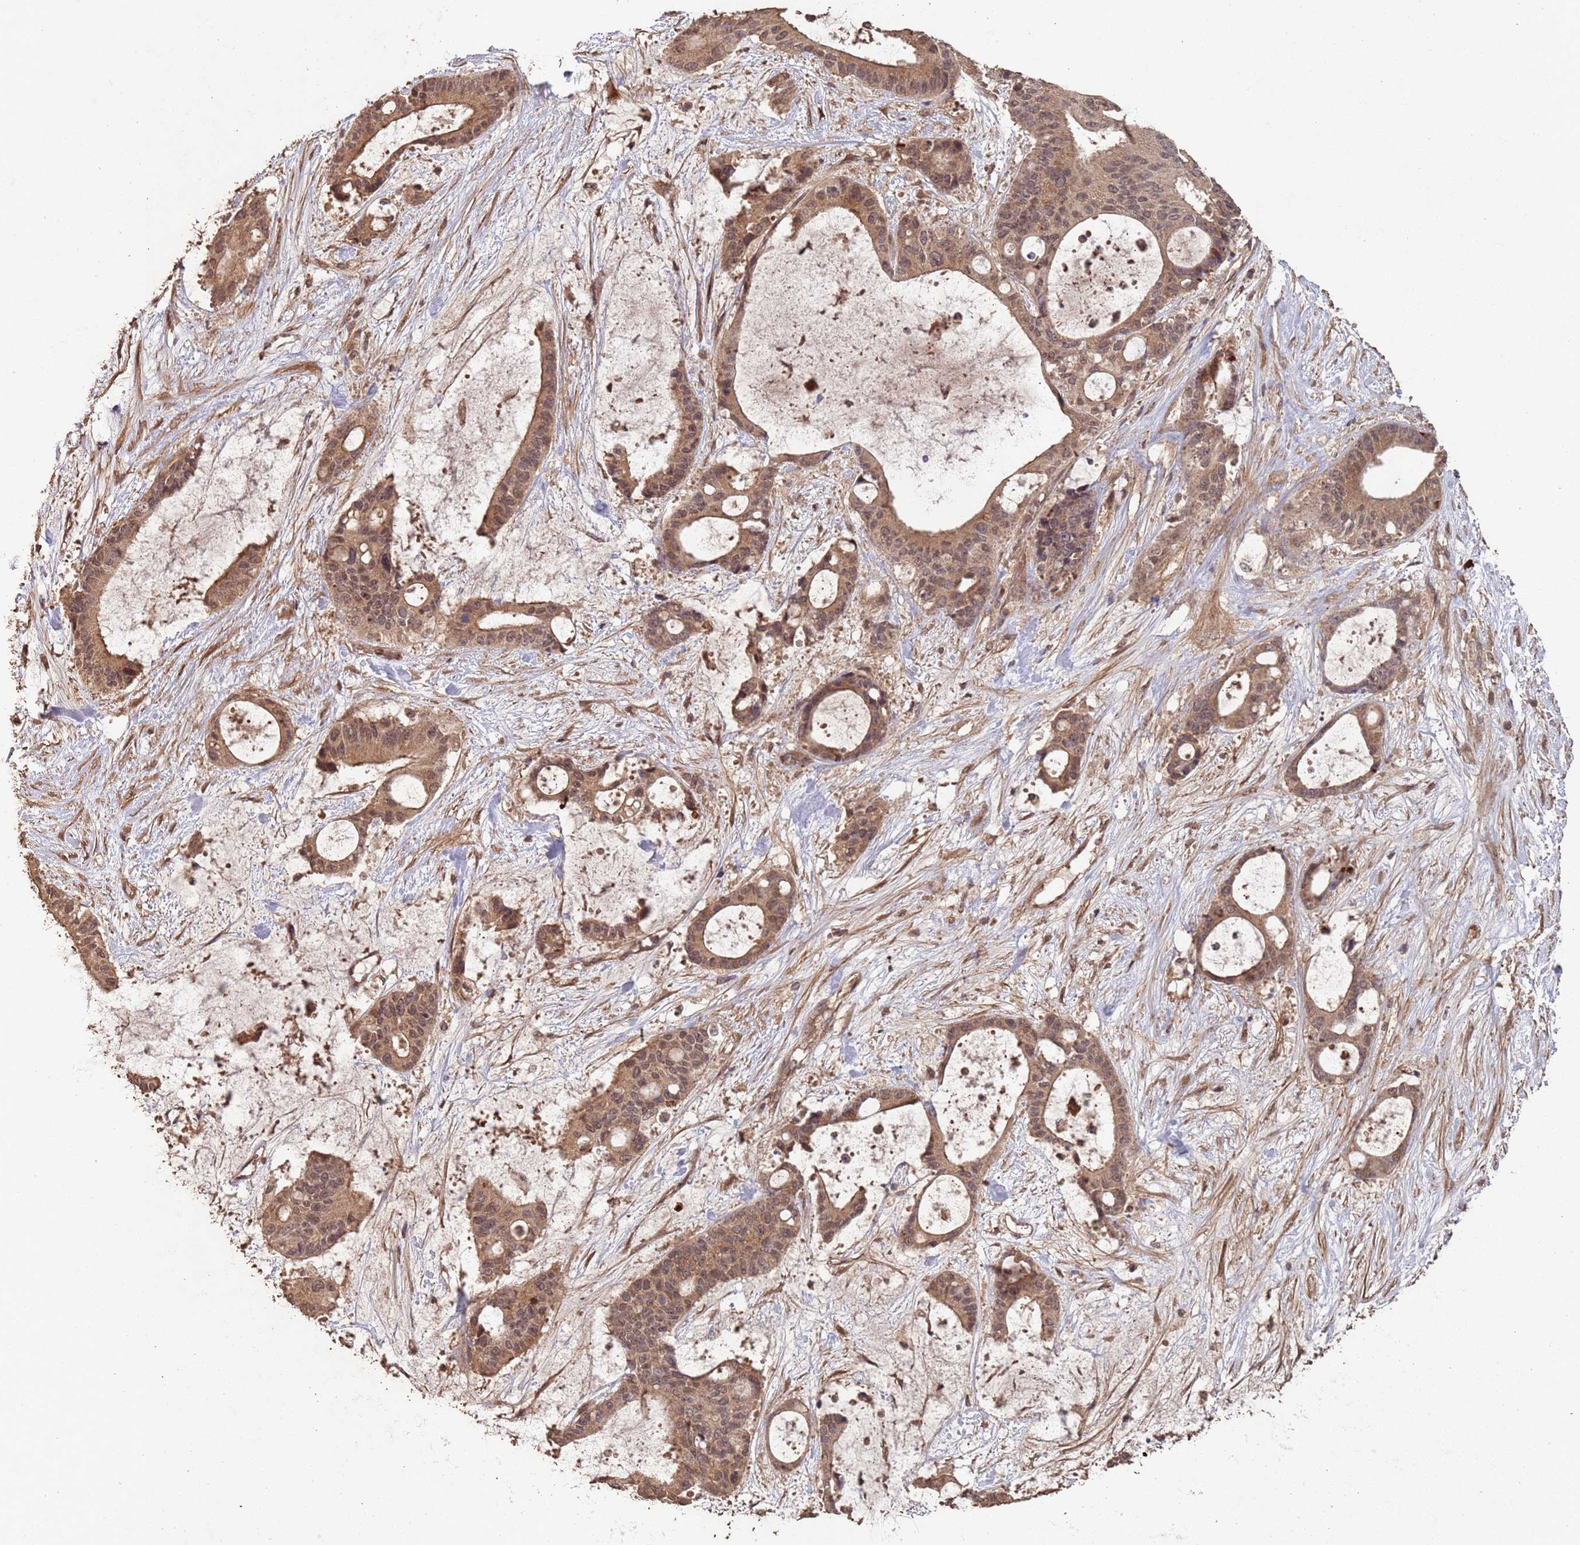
{"staining": {"intensity": "moderate", "quantity": ">75%", "location": "cytoplasmic/membranous,nuclear"}, "tissue": "liver cancer", "cell_type": "Tumor cells", "image_type": "cancer", "snomed": [{"axis": "morphology", "description": "Normal tissue, NOS"}, {"axis": "morphology", "description": "Cholangiocarcinoma"}, {"axis": "topography", "description": "Liver"}, {"axis": "topography", "description": "Peripheral nerve tissue"}], "caption": "An image showing moderate cytoplasmic/membranous and nuclear staining in about >75% of tumor cells in cholangiocarcinoma (liver), as visualized by brown immunohistochemical staining.", "gene": "FRAT1", "patient": {"sex": "female", "age": 73}}